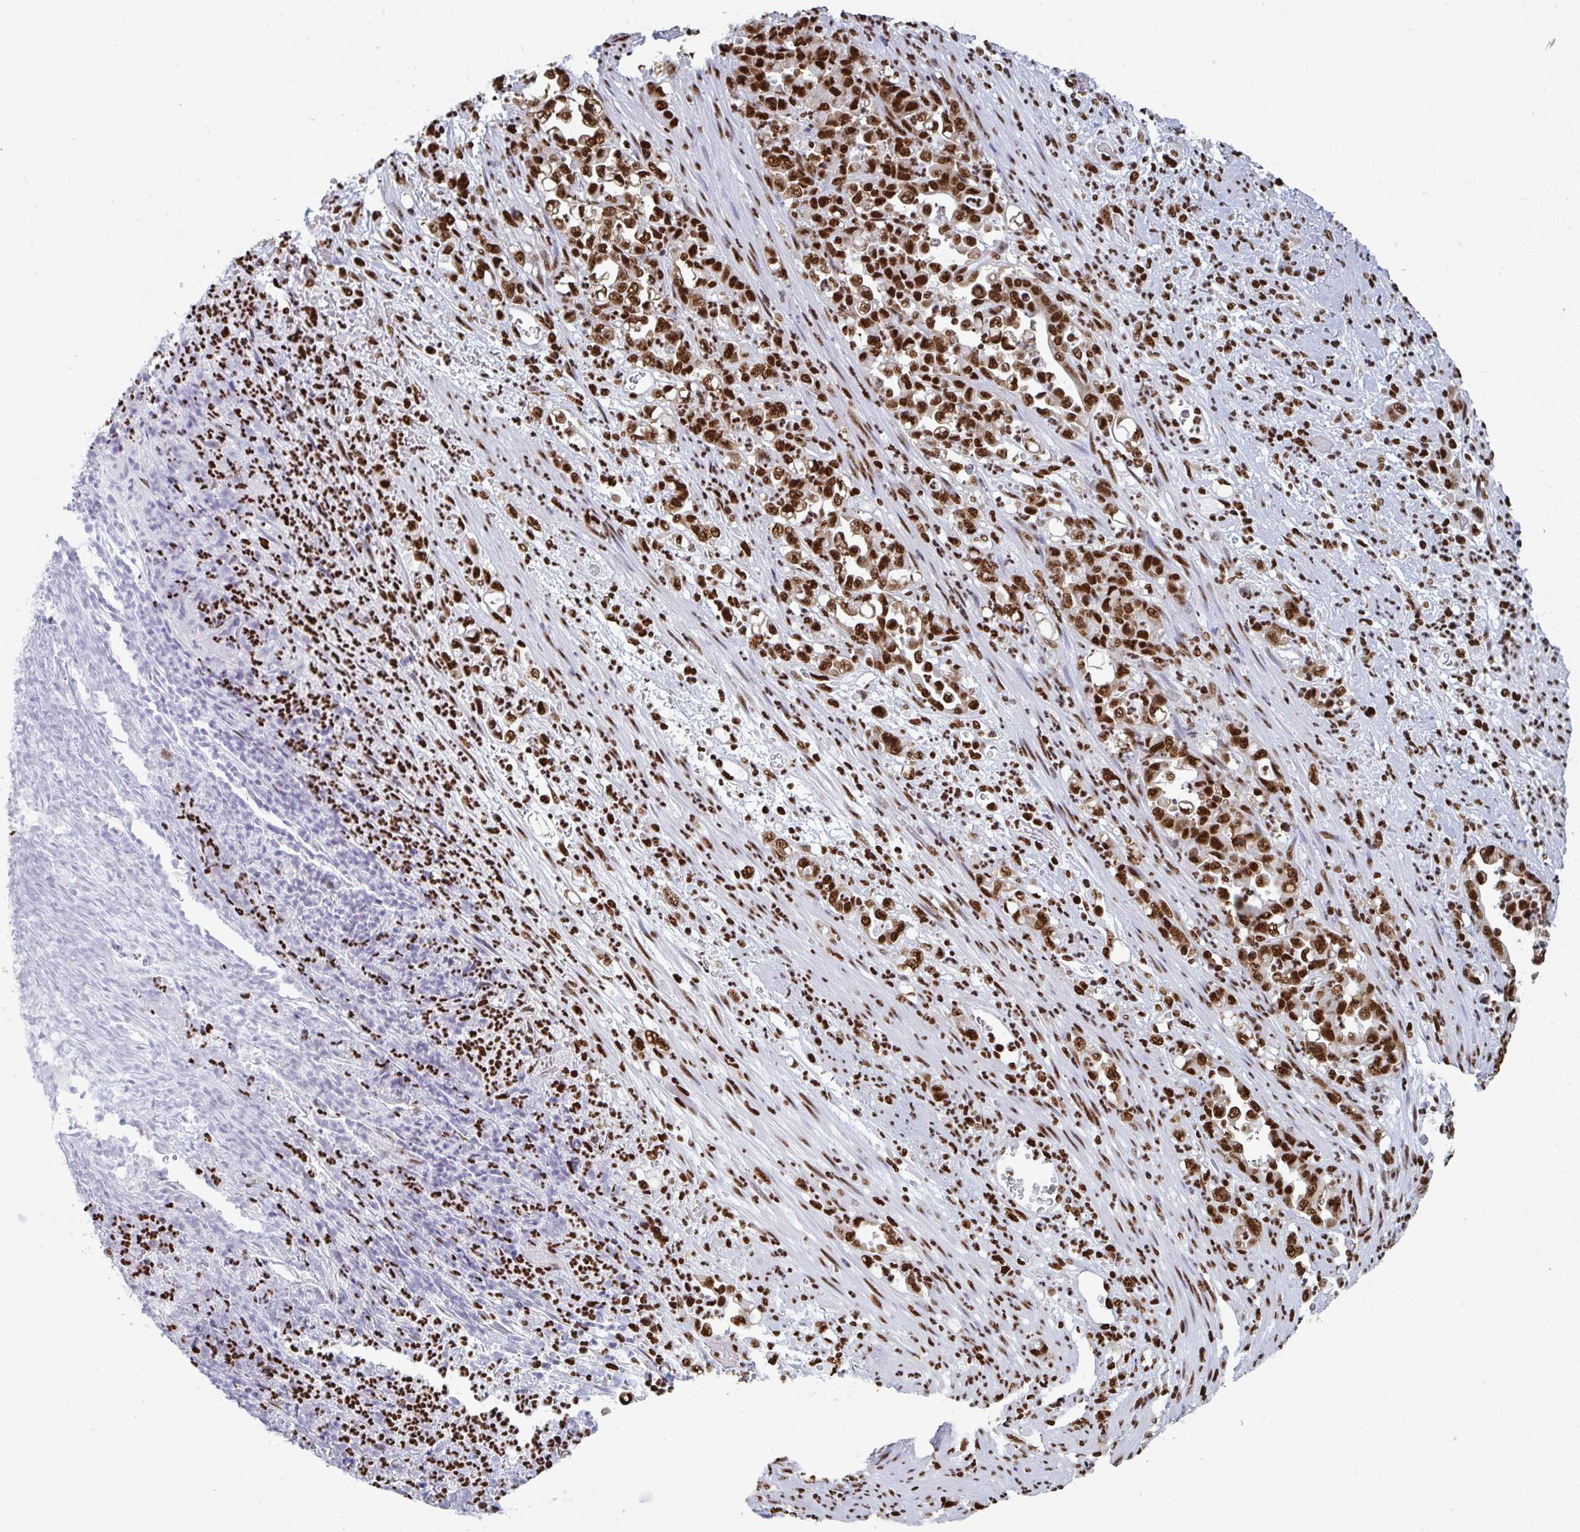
{"staining": {"intensity": "strong", "quantity": ">75%", "location": "nuclear"}, "tissue": "stomach cancer", "cell_type": "Tumor cells", "image_type": "cancer", "snomed": [{"axis": "morphology", "description": "Normal tissue, NOS"}, {"axis": "morphology", "description": "Adenocarcinoma, NOS"}, {"axis": "topography", "description": "Stomach"}], "caption": "The immunohistochemical stain shows strong nuclear staining in tumor cells of stomach adenocarcinoma tissue.", "gene": "GAR1", "patient": {"sex": "female", "age": 79}}